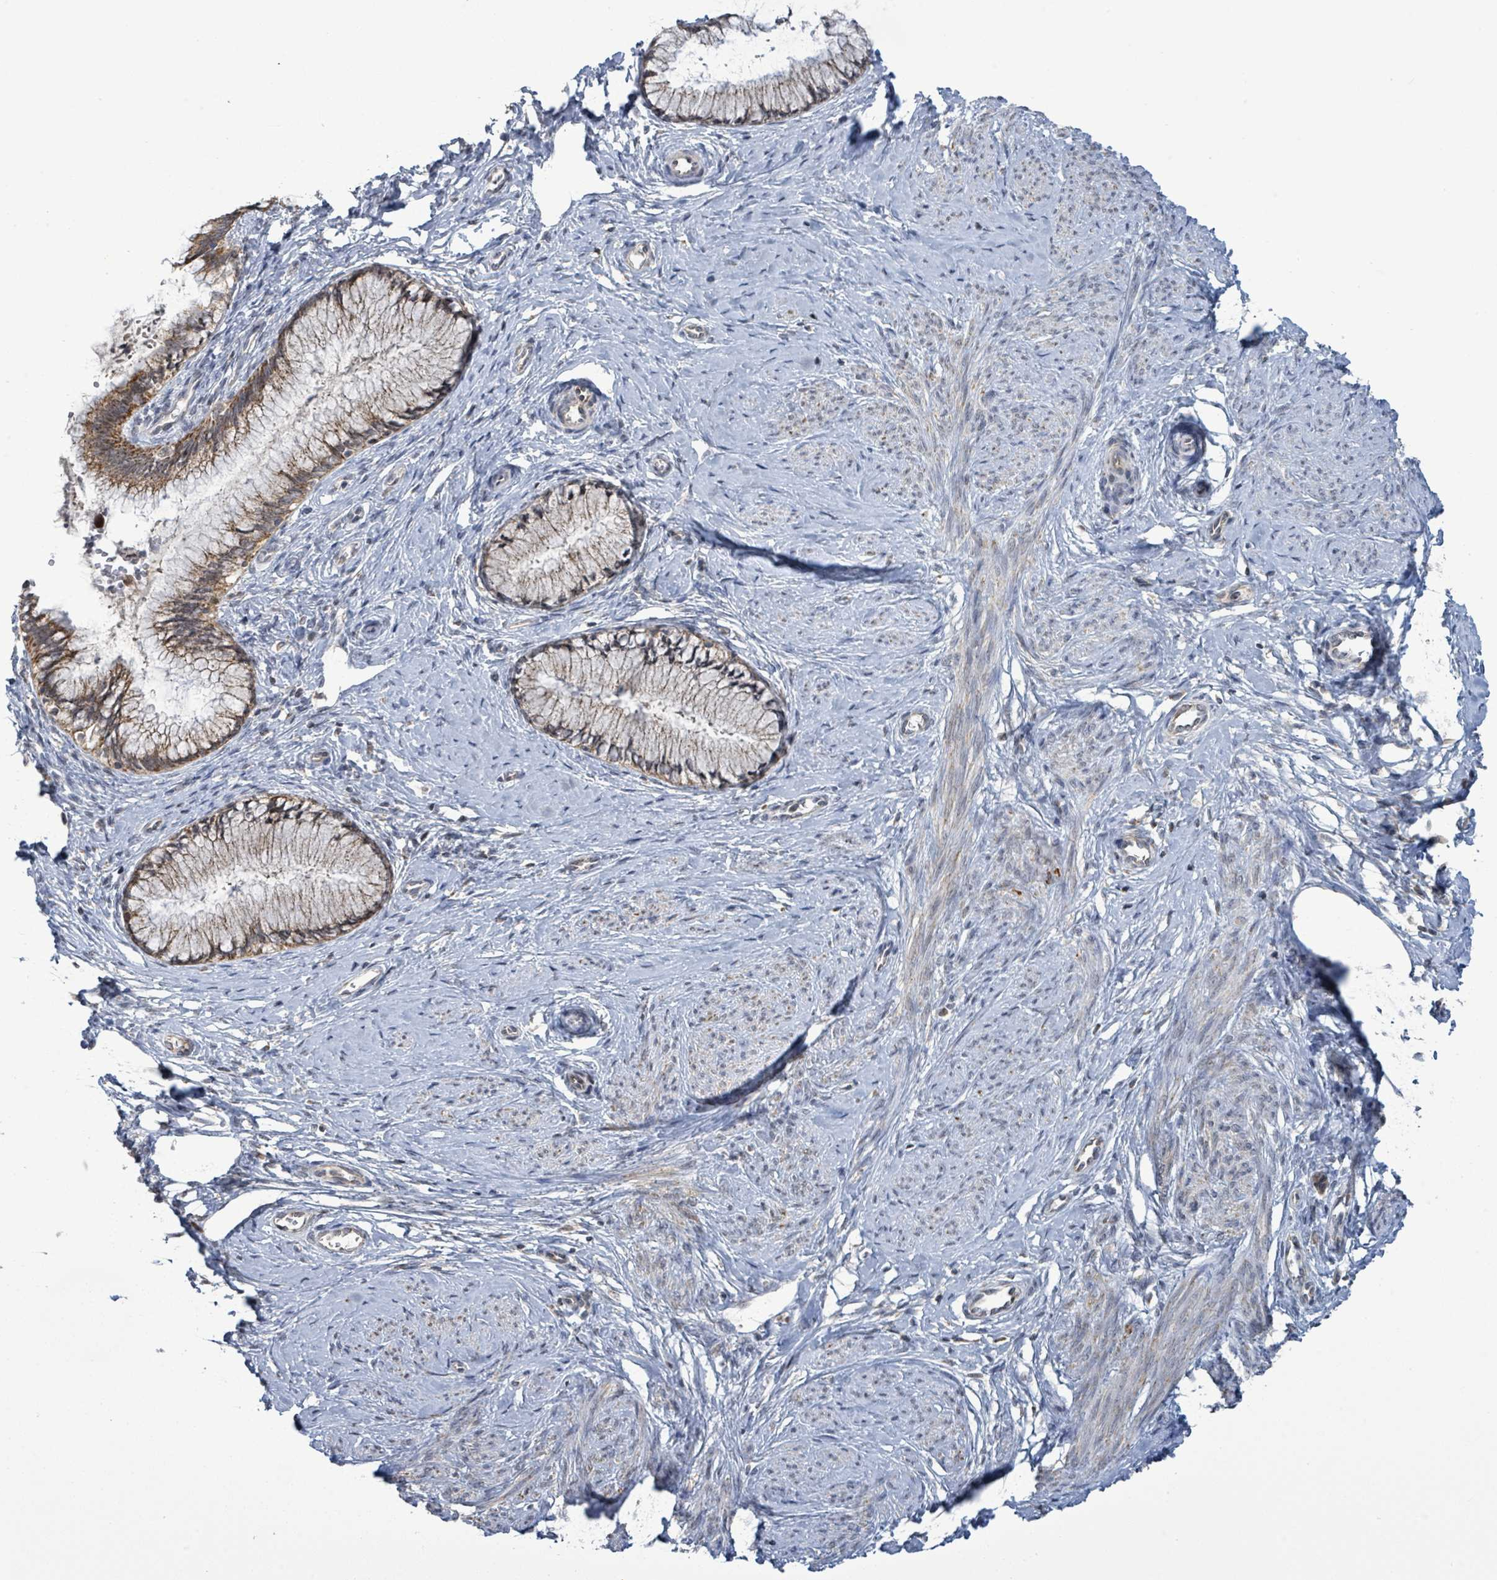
{"staining": {"intensity": "moderate", "quantity": ">75%", "location": "cytoplasmic/membranous"}, "tissue": "cervical cancer", "cell_type": "Tumor cells", "image_type": "cancer", "snomed": [{"axis": "morphology", "description": "Adenocarcinoma, NOS"}, {"axis": "topography", "description": "Cervix"}], "caption": "Immunohistochemistry of cervical cancer shows medium levels of moderate cytoplasmic/membranous positivity in about >75% of tumor cells.", "gene": "COQ10B", "patient": {"sex": "female", "age": 36}}